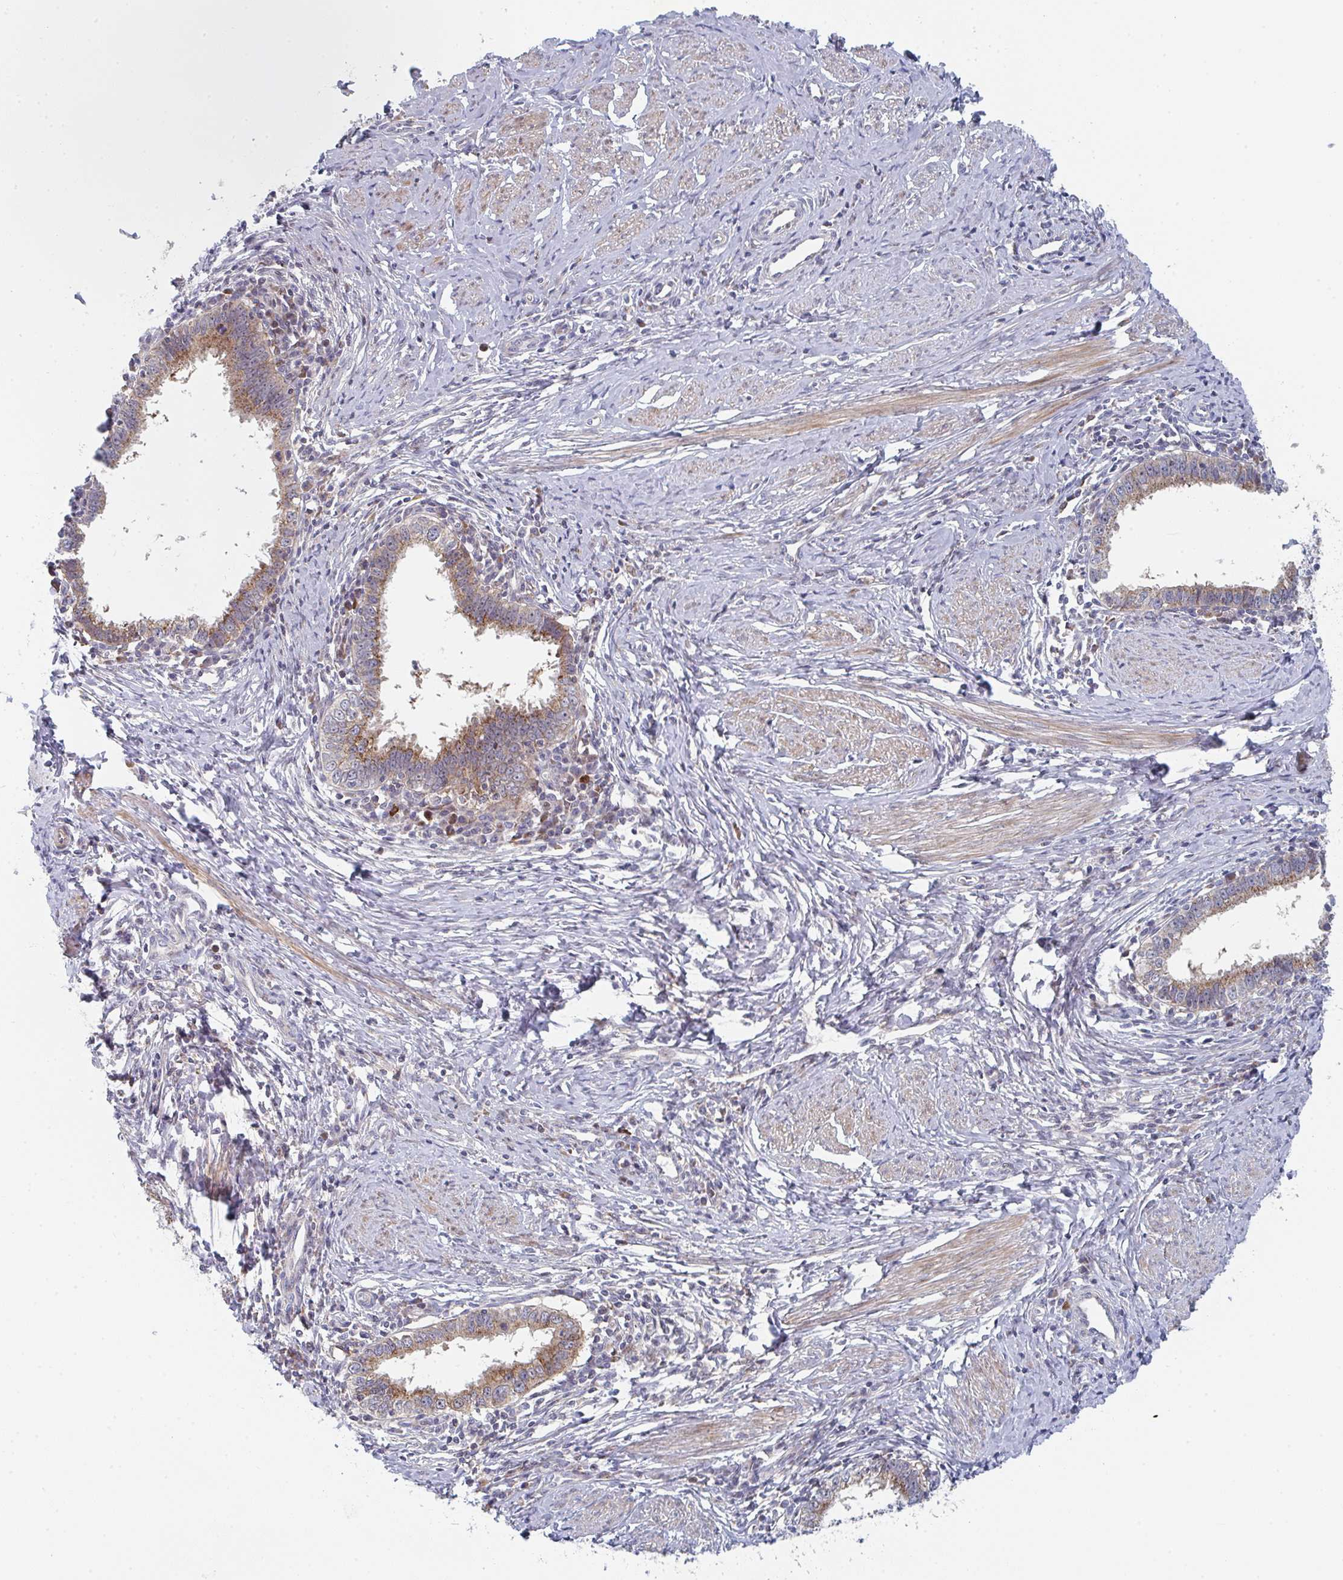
{"staining": {"intensity": "moderate", "quantity": ">75%", "location": "cytoplasmic/membranous"}, "tissue": "cervical cancer", "cell_type": "Tumor cells", "image_type": "cancer", "snomed": [{"axis": "morphology", "description": "Adenocarcinoma, NOS"}, {"axis": "topography", "description": "Cervix"}], "caption": "This is an image of immunohistochemistry (IHC) staining of cervical cancer, which shows moderate expression in the cytoplasmic/membranous of tumor cells.", "gene": "ZNF644", "patient": {"sex": "female", "age": 36}}